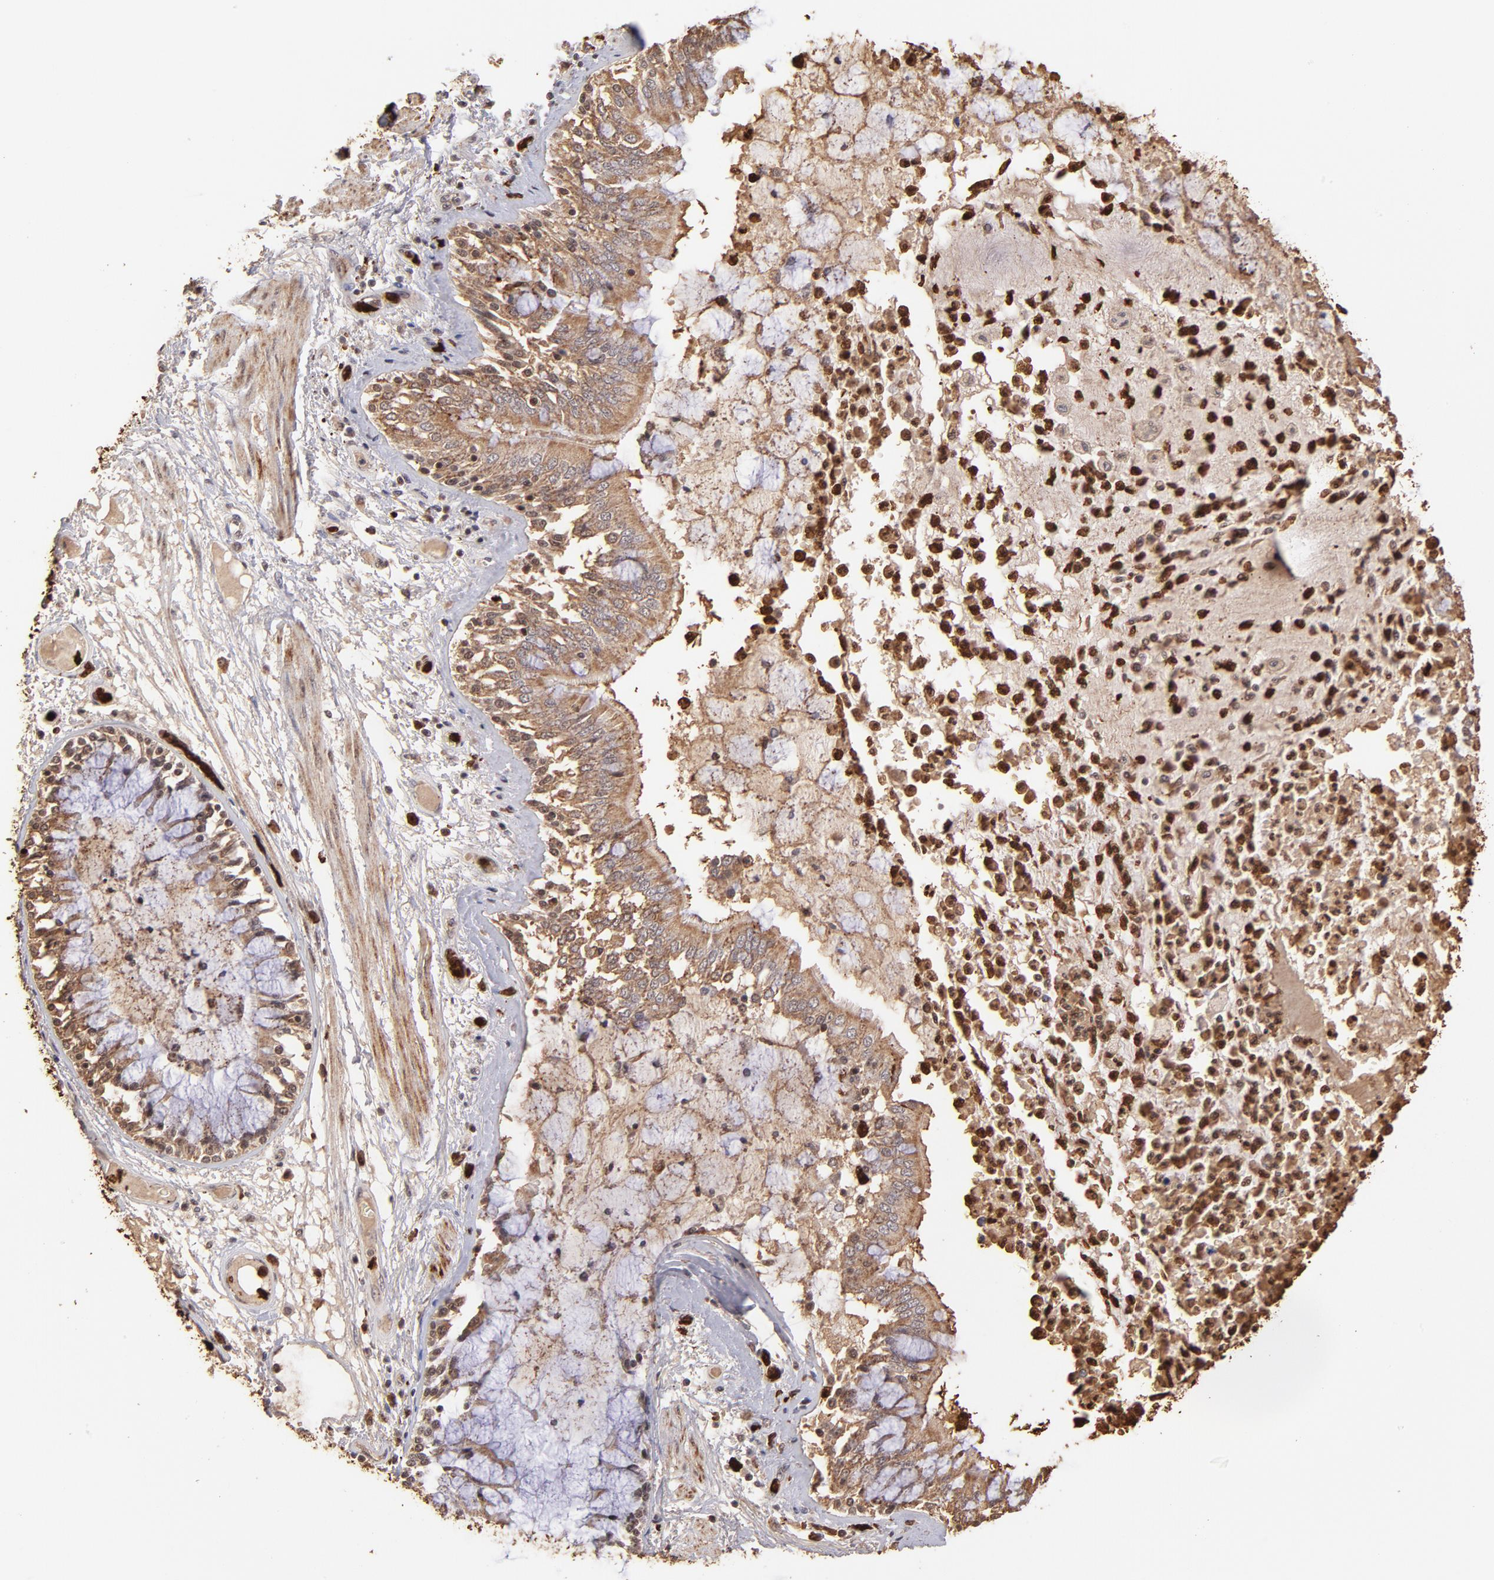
{"staining": {"intensity": "moderate", "quantity": ">75%", "location": "cytoplasmic/membranous,nuclear"}, "tissue": "bronchus", "cell_type": "Respiratory epithelial cells", "image_type": "normal", "snomed": [{"axis": "morphology", "description": "Normal tissue, NOS"}, {"axis": "topography", "description": "Cartilage tissue"}, {"axis": "topography", "description": "Bronchus"}, {"axis": "topography", "description": "Lung"}], "caption": "Moderate cytoplasmic/membranous,nuclear expression for a protein is seen in approximately >75% of respiratory epithelial cells of benign bronchus using immunohistochemistry (IHC).", "gene": "ZFX", "patient": {"sex": "female", "age": 49}}